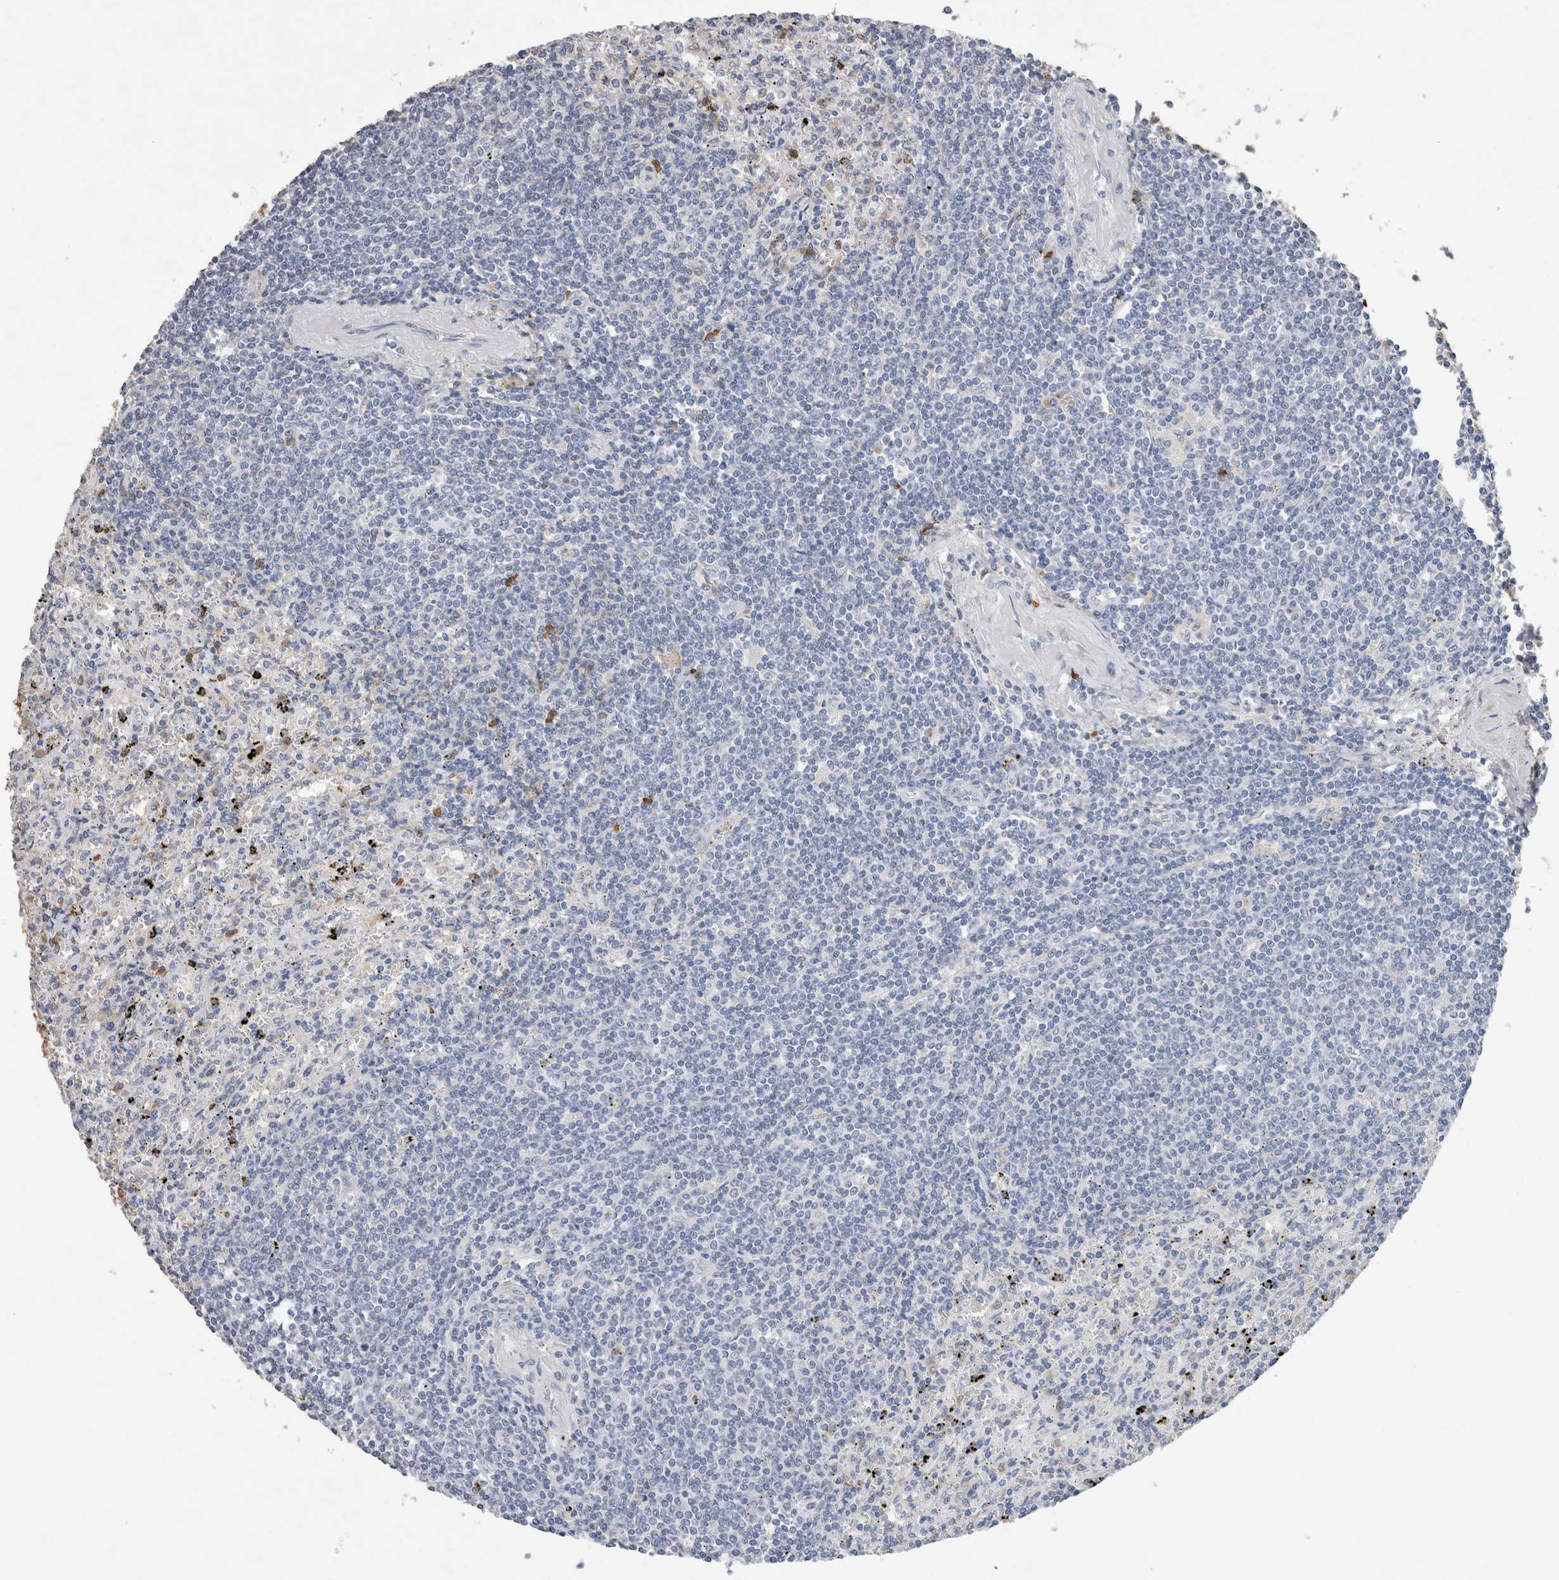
{"staining": {"intensity": "negative", "quantity": "none", "location": "none"}, "tissue": "lymphoma", "cell_type": "Tumor cells", "image_type": "cancer", "snomed": [{"axis": "morphology", "description": "Malignant lymphoma, non-Hodgkin's type, Low grade"}, {"axis": "topography", "description": "Spleen"}], "caption": "This is a histopathology image of immunohistochemistry (IHC) staining of malignant lymphoma, non-Hodgkin's type (low-grade), which shows no positivity in tumor cells.", "gene": "FABP7", "patient": {"sex": "male", "age": 76}}